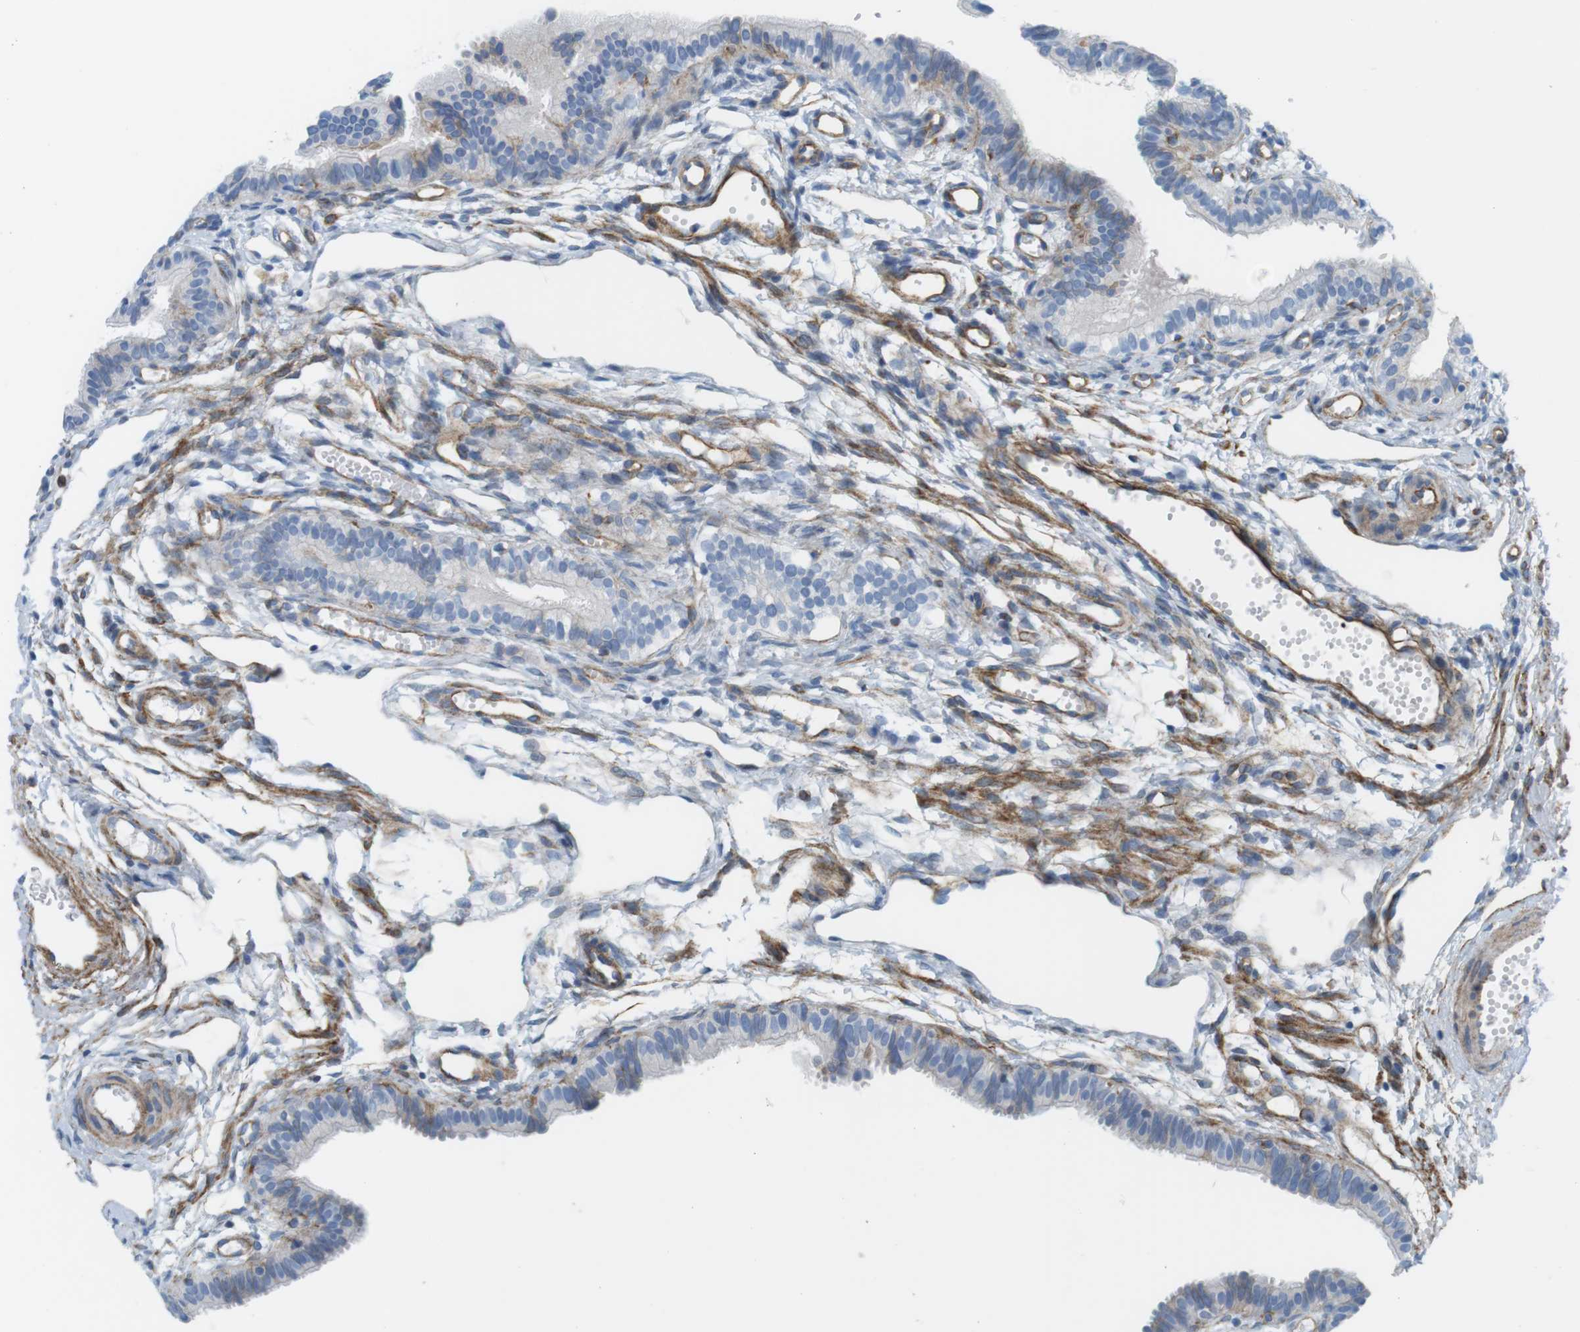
{"staining": {"intensity": "weak", "quantity": "<25%", "location": "cytoplasmic/membranous"}, "tissue": "fallopian tube", "cell_type": "Glandular cells", "image_type": "normal", "snomed": [{"axis": "morphology", "description": "Normal tissue, NOS"}, {"axis": "topography", "description": "Fallopian tube"}, {"axis": "topography", "description": "Placenta"}], "caption": "Immunohistochemistry of unremarkable human fallopian tube displays no expression in glandular cells. The staining was performed using DAB (3,3'-diaminobenzidine) to visualize the protein expression in brown, while the nuclei were stained in blue with hematoxylin (Magnification: 20x).", "gene": "MYH9", "patient": {"sex": "female", "age": 34}}